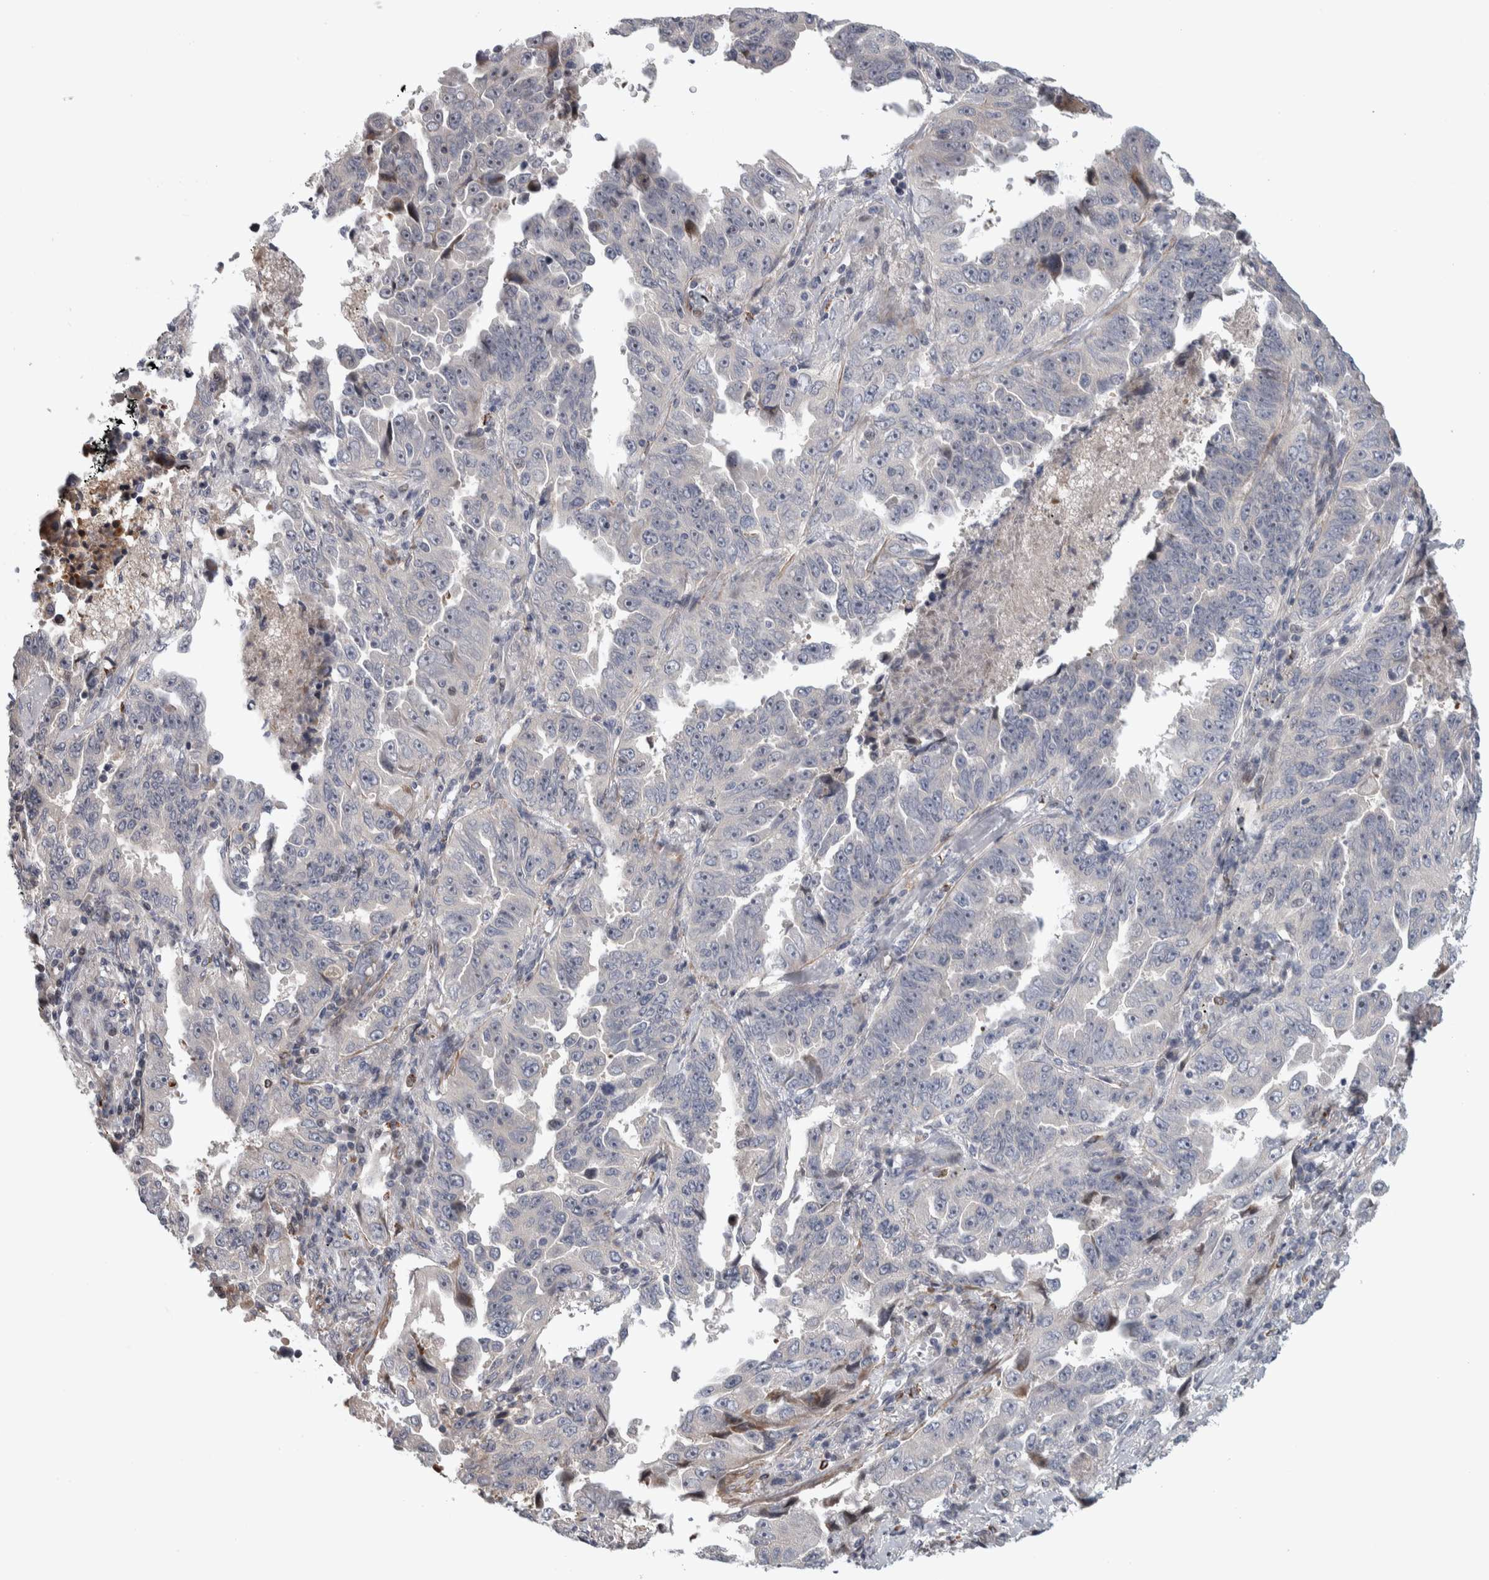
{"staining": {"intensity": "negative", "quantity": "none", "location": "none"}, "tissue": "lung cancer", "cell_type": "Tumor cells", "image_type": "cancer", "snomed": [{"axis": "morphology", "description": "Adenocarcinoma, NOS"}, {"axis": "topography", "description": "Lung"}], "caption": "Immunohistochemistry (IHC) of lung adenocarcinoma displays no positivity in tumor cells.", "gene": "PSMG3", "patient": {"sex": "female", "age": 51}}